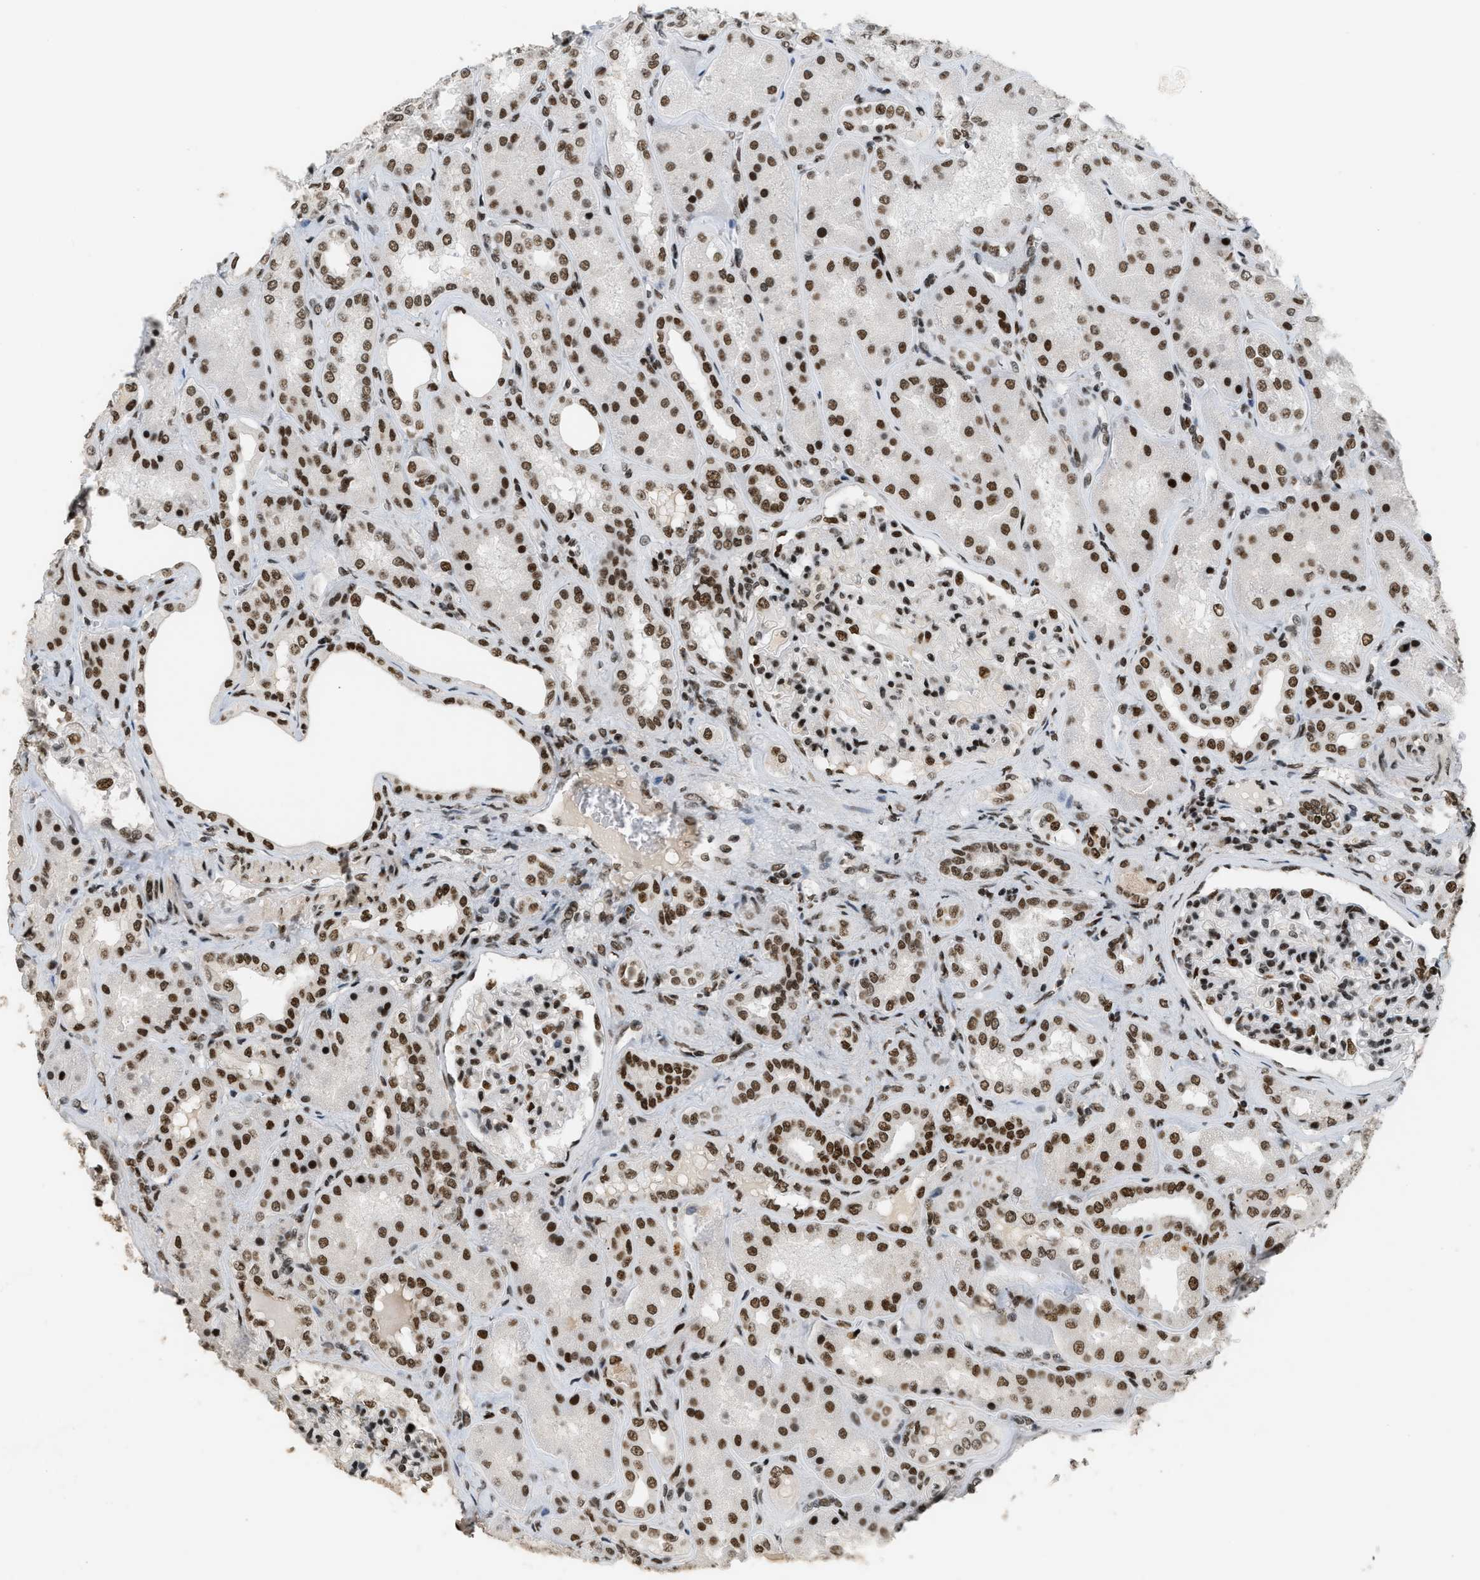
{"staining": {"intensity": "strong", "quantity": ">75%", "location": "nuclear"}, "tissue": "kidney", "cell_type": "Cells in glomeruli", "image_type": "normal", "snomed": [{"axis": "morphology", "description": "Normal tissue, NOS"}, {"axis": "topography", "description": "Kidney"}], "caption": "Cells in glomeruli display strong nuclear positivity in about >75% of cells in unremarkable kidney.", "gene": "SMARCB1", "patient": {"sex": "female", "age": 56}}